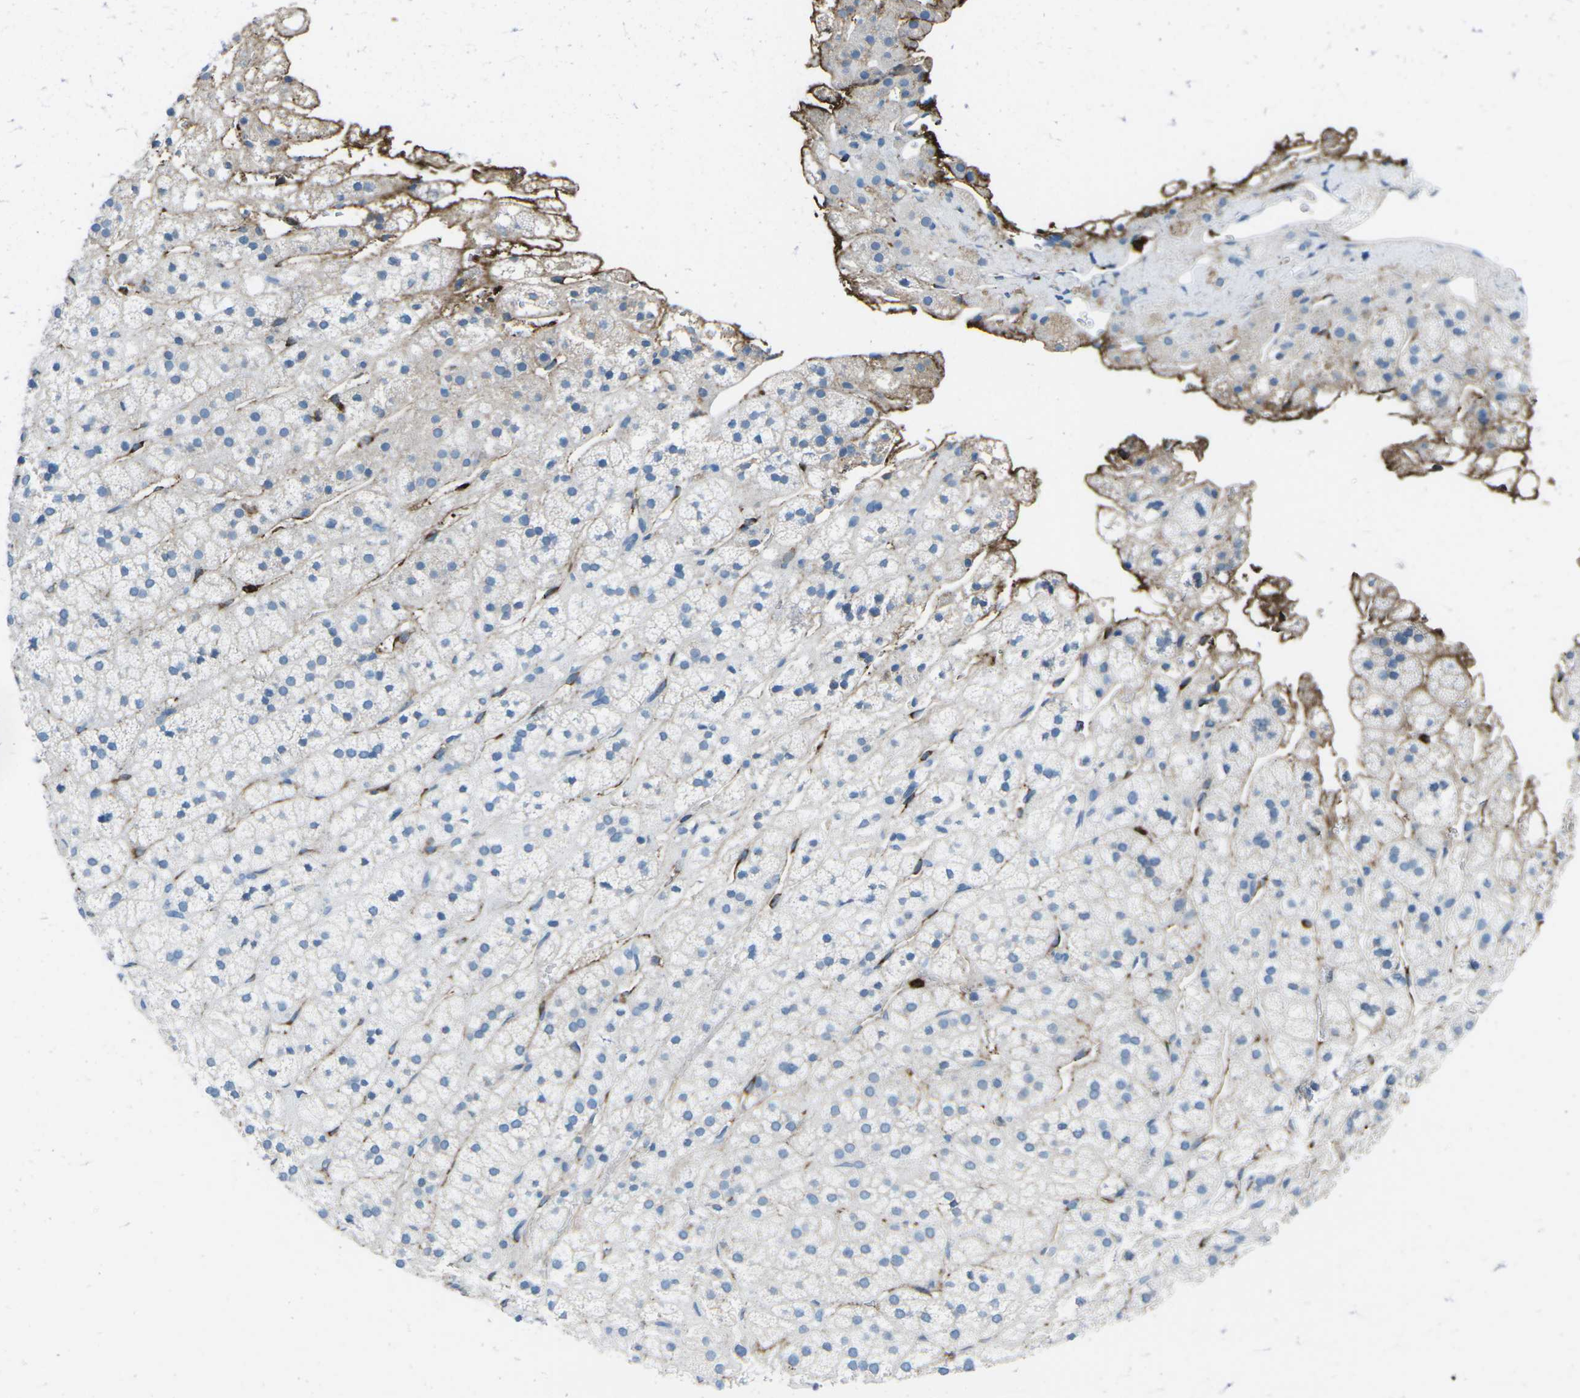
{"staining": {"intensity": "strong", "quantity": "<25%", "location": "cytoplasmic/membranous"}, "tissue": "adrenal gland", "cell_type": "Glandular cells", "image_type": "normal", "snomed": [{"axis": "morphology", "description": "Normal tissue, NOS"}, {"axis": "topography", "description": "Adrenal gland"}], "caption": "Immunohistochemistry photomicrograph of normal adrenal gland: human adrenal gland stained using immunohistochemistry (IHC) shows medium levels of strong protein expression localized specifically in the cytoplasmic/membranous of glandular cells, appearing as a cytoplasmic/membranous brown color.", "gene": "FCN1", "patient": {"sex": "male", "age": 56}}